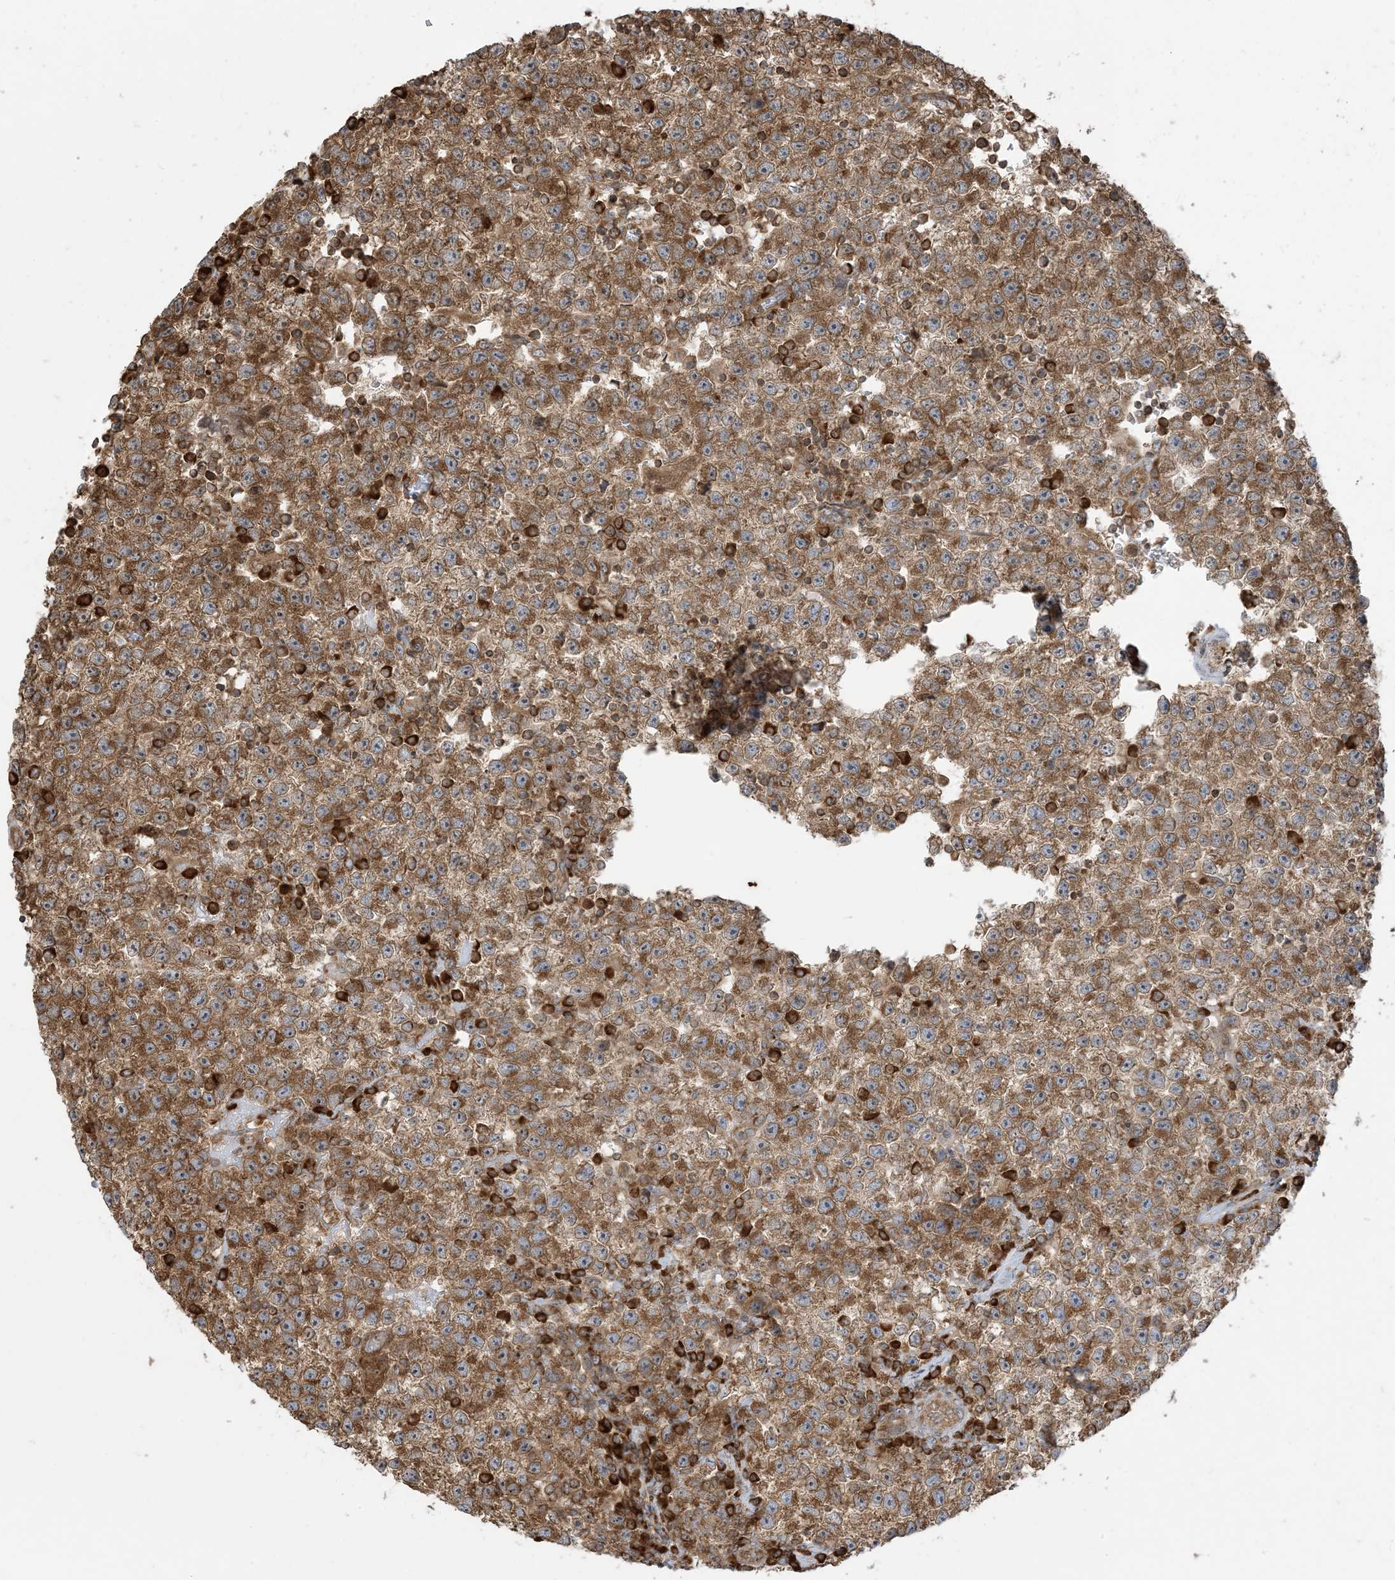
{"staining": {"intensity": "moderate", "quantity": ">75%", "location": "cytoplasmic/membranous"}, "tissue": "testis cancer", "cell_type": "Tumor cells", "image_type": "cancer", "snomed": [{"axis": "morphology", "description": "Seminoma, NOS"}, {"axis": "topography", "description": "Testis"}], "caption": "Brown immunohistochemical staining in testis cancer (seminoma) displays moderate cytoplasmic/membranous staining in approximately >75% of tumor cells.", "gene": "SRP72", "patient": {"sex": "male", "age": 22}}